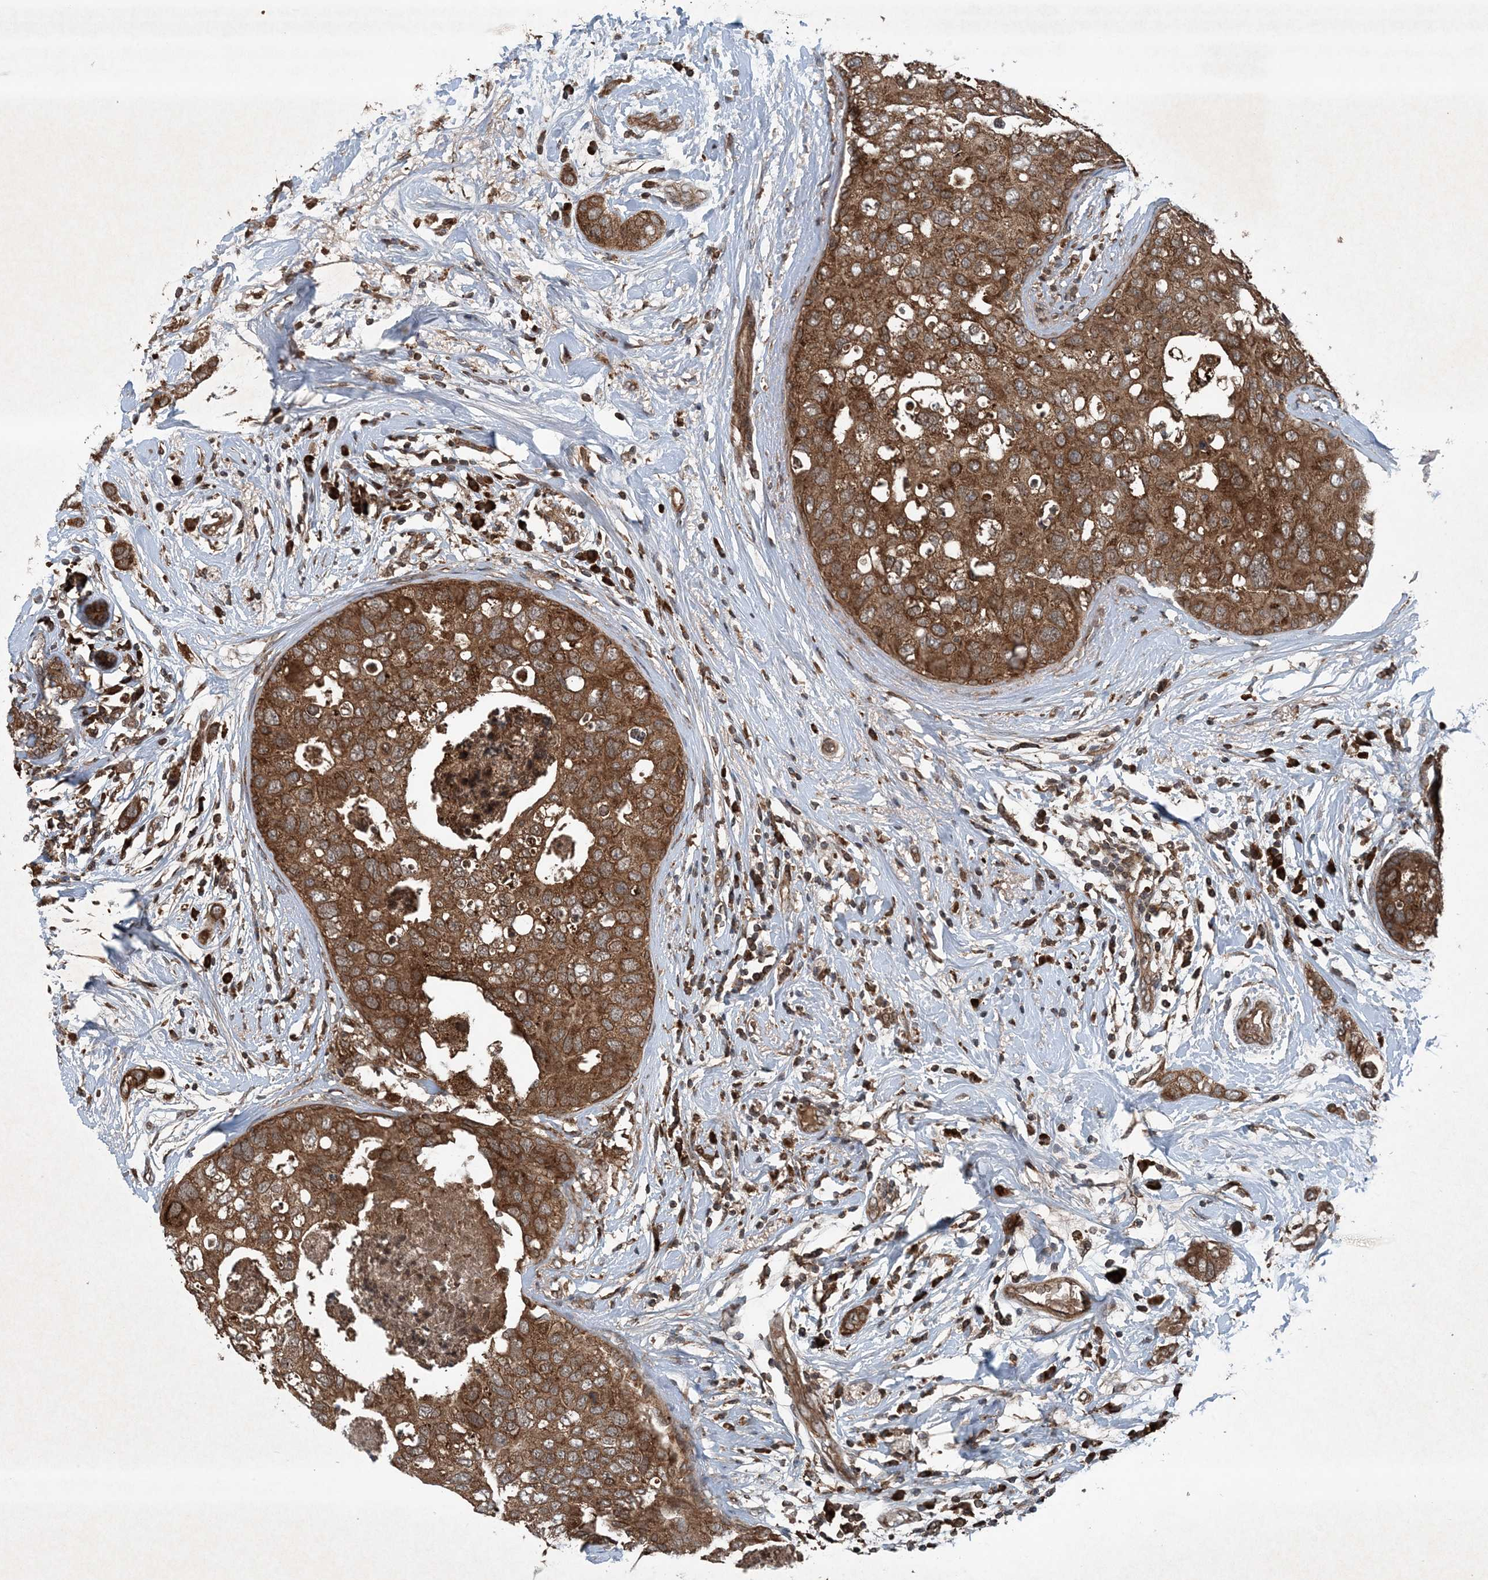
{"staining": {"intensity": "strong", "quantity": ">75%", "location": "cytoplasmic/membranous"}, "tissue": "breast cancer", "cell_type": "Tumor cells", "image_type": "cancer", "snomed": [{"axis": "morphology", "description": "Duct carcinoma"}, {"axis": "topography", "description": "Breast"}], "caption": "Protein expression analysis of breast cancer demonstrates strong cytoplasmic/membranous expression in approximately >75% of tumor cells.", "gene": "GNG5", "patient": {"sex": "female", "age": 50}}